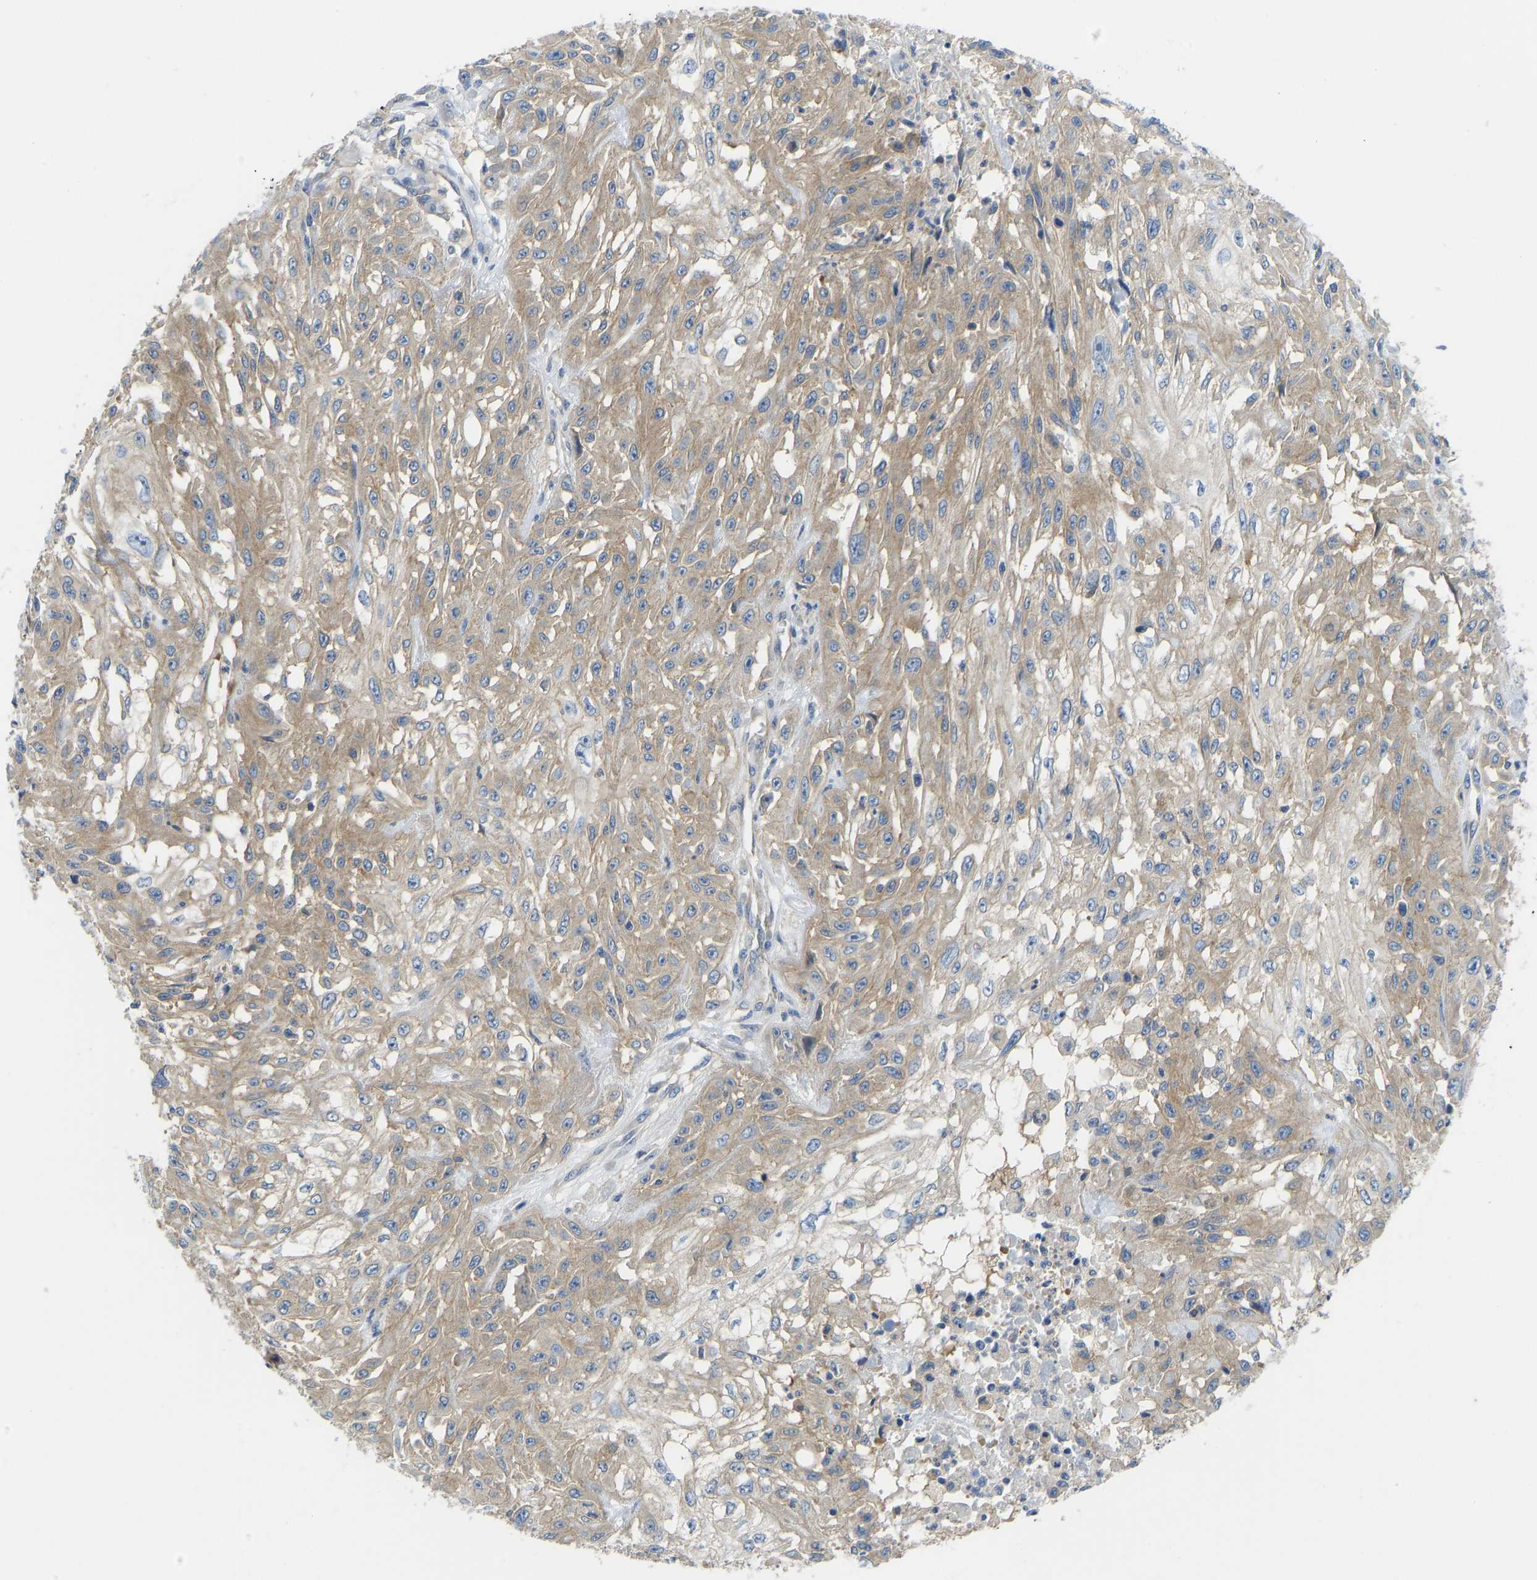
{"staining": {"intensity": "moderate", "quantity": ">75%", "location": "cytoplasmic/membranous"}, "tissue": "skin cancer", "cell_type": "Tumor cells", "image_type": "cancer", "snomed": [{"axis": "morphology", "description": "Squamous cell carcinoma, NOS"}, {"axis": "morphology", "description": "Squamous cell carcinoma, metastatic, NOS"}, {"axis": "topography", "description": "Skin"}, {"axis": "topography", "description": "Lymph node"}], "caption": "Protein staining by IHC reveals moderate cytoplasmic/membranous staining in about >75% of tumor cells in skin metastatic squamous cell carcinoma. (Stains: DAB in brown, nuclei in blue, Microscopy: brightfield microscopy at high magnification).", "gene": "PPP3CA", "patient": {"sex": "male", "age": 75}}